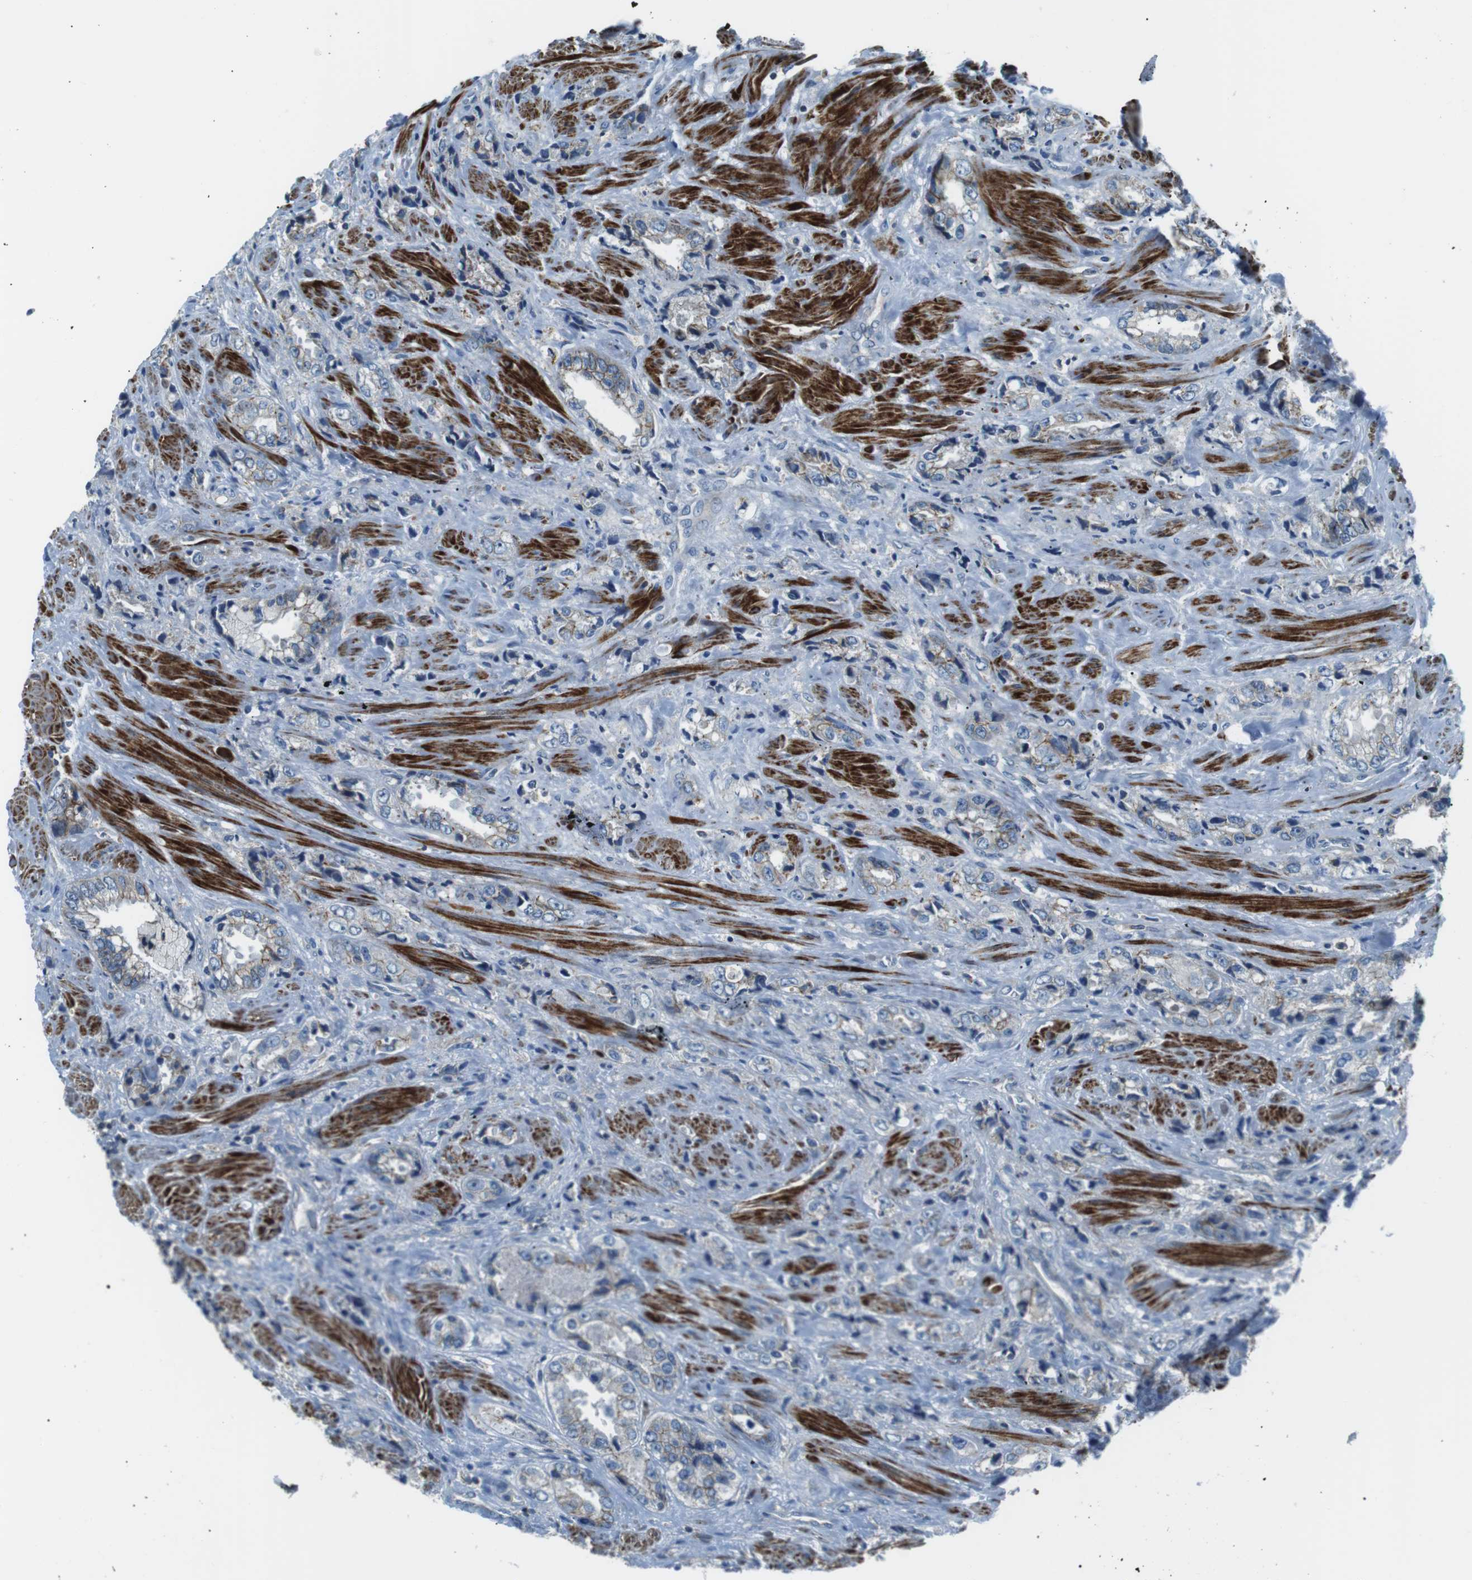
{"staining": {"intensity": "negative", "quantity": "none", "location": "none"}, "tissue": "prostate cancer", "cell_type": "Tumor cells", "image_type": "cancer", "snomed": [{"axis": "morphology", "description": "Adenocarcinoma, High grade"}, {"axis": "topography", "description": "Prostate"}], "caption": "IHC image of neoplastic tissue: prostate cancer (adenocarcinoma (high-grade)) stained with DAB reveals no significant protein staining in tumor cells.", "gene": "ARVCF", "patient": {"sex": "male", "age": 61}}